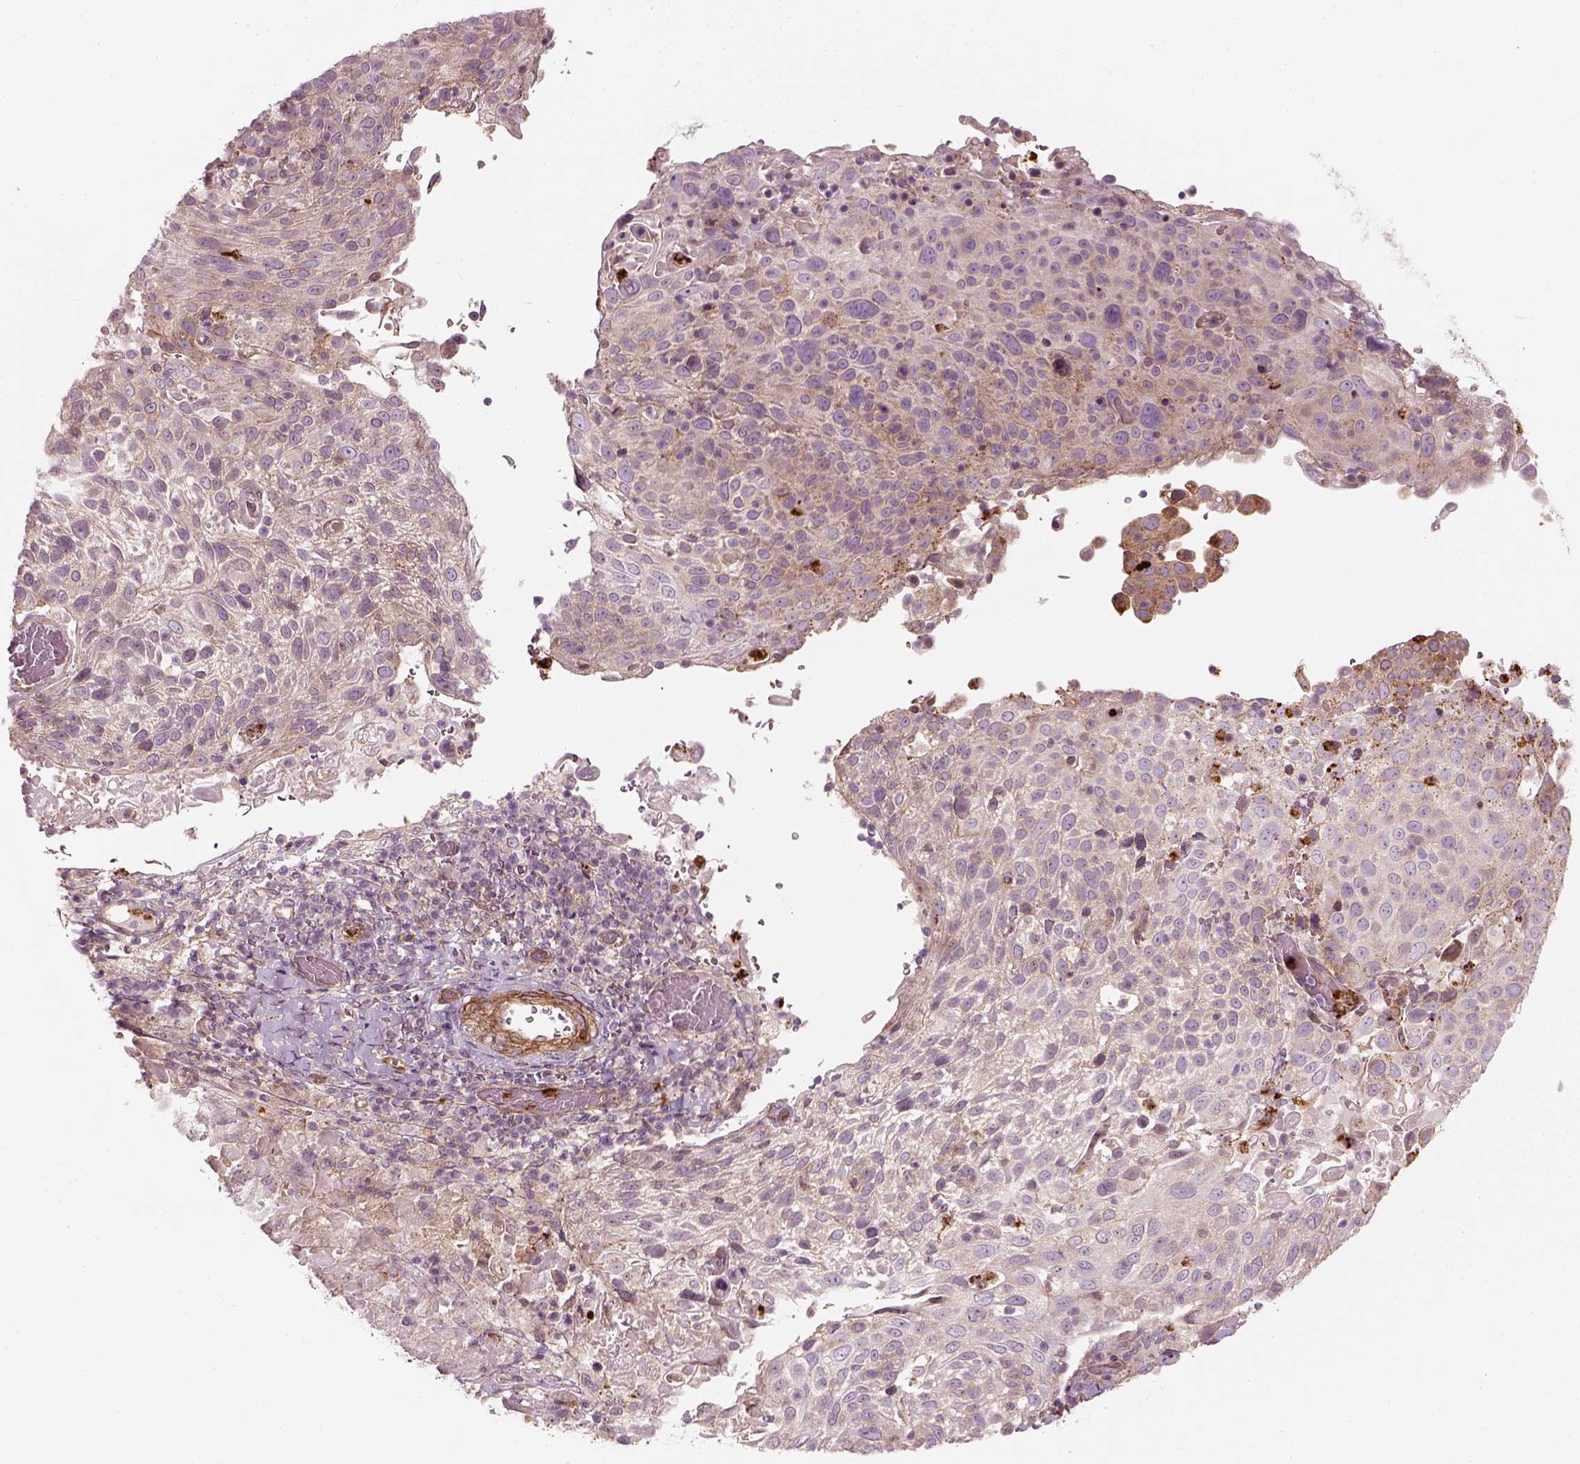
{"staining": {"intensity": "moderate", "quantity": "<25%", "location": "cytoplasmic/membranous"}, "tissue": "cervical cancer", "cell_type": "Tumor cells", "image_type": "cancer", "snomed": [{"axis": "morphology", "description": "Squamous cell carcinoma, NOS"}, {"axis": "topography", "description": "Cervix"}], "caption": "About <25% of tumor cells in human cervical cancer show moderate cytoplasmic/membranous protein staining as visualized by brown immunohistochemical staining.", "gene": "NPTN", "patient": {"sex": "female", "age": 61}}